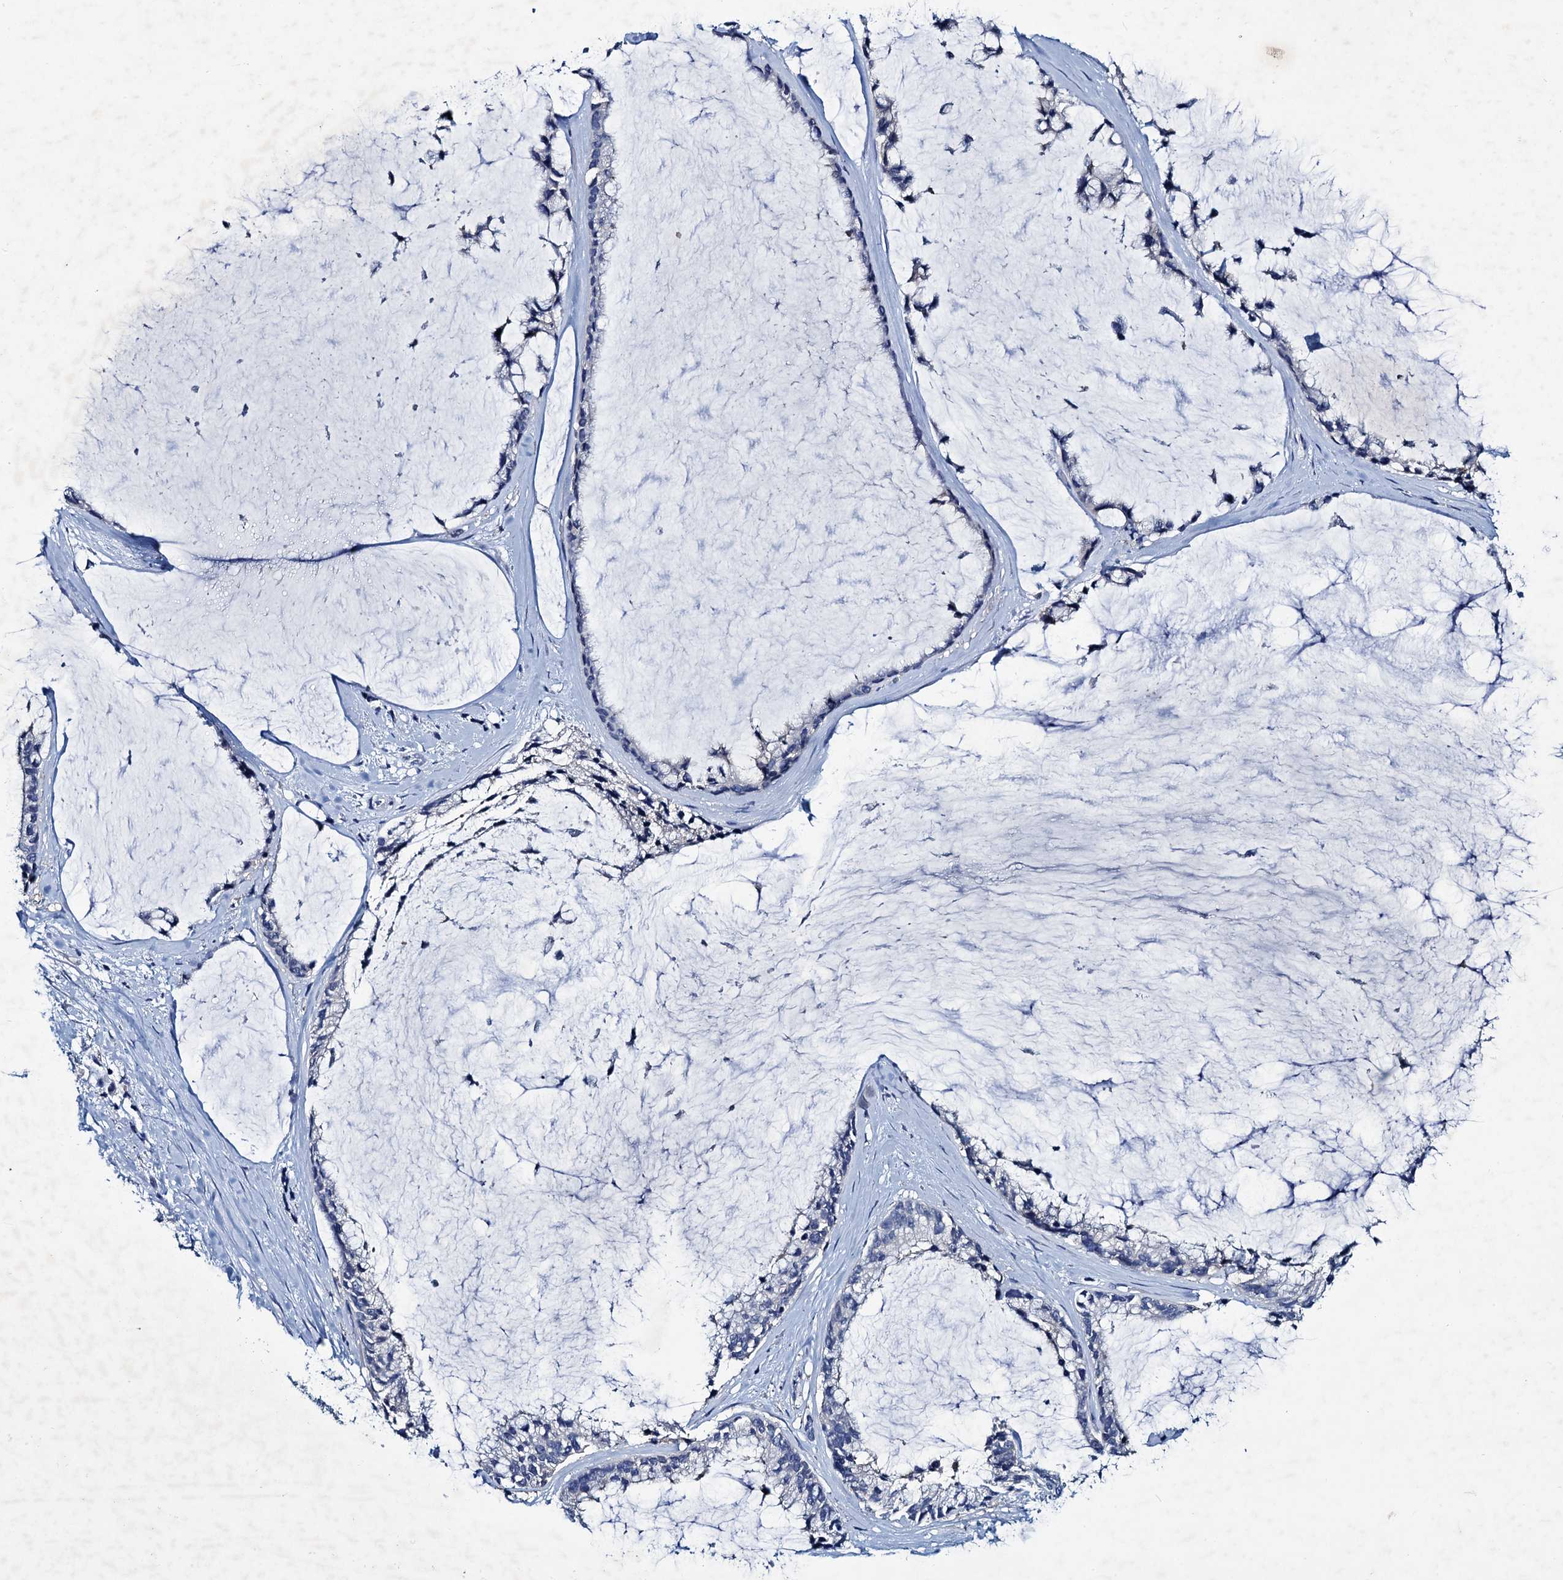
{"staining": {"intensity": "negative", "quantity": "none", "location": "none"}, "tissue": "ovarian cancer", "cell_type": "Tumor cells", "image_type": "cancer", "snomed": [{"axis": "morphology", "description": "Cystadenocarcinoma, mucinous, NOS"}, {"axis": "topography", "description": "Ovary"}], "caption": "High power microscopy photomicrograph of an immunohistochemistry image of ovarian cancer (mucinous cystadenocarcinoma), revealing no significant expression in tumor cells.", "gene": "RTKN2", "patient": {"sex": "female", "age": 39}}